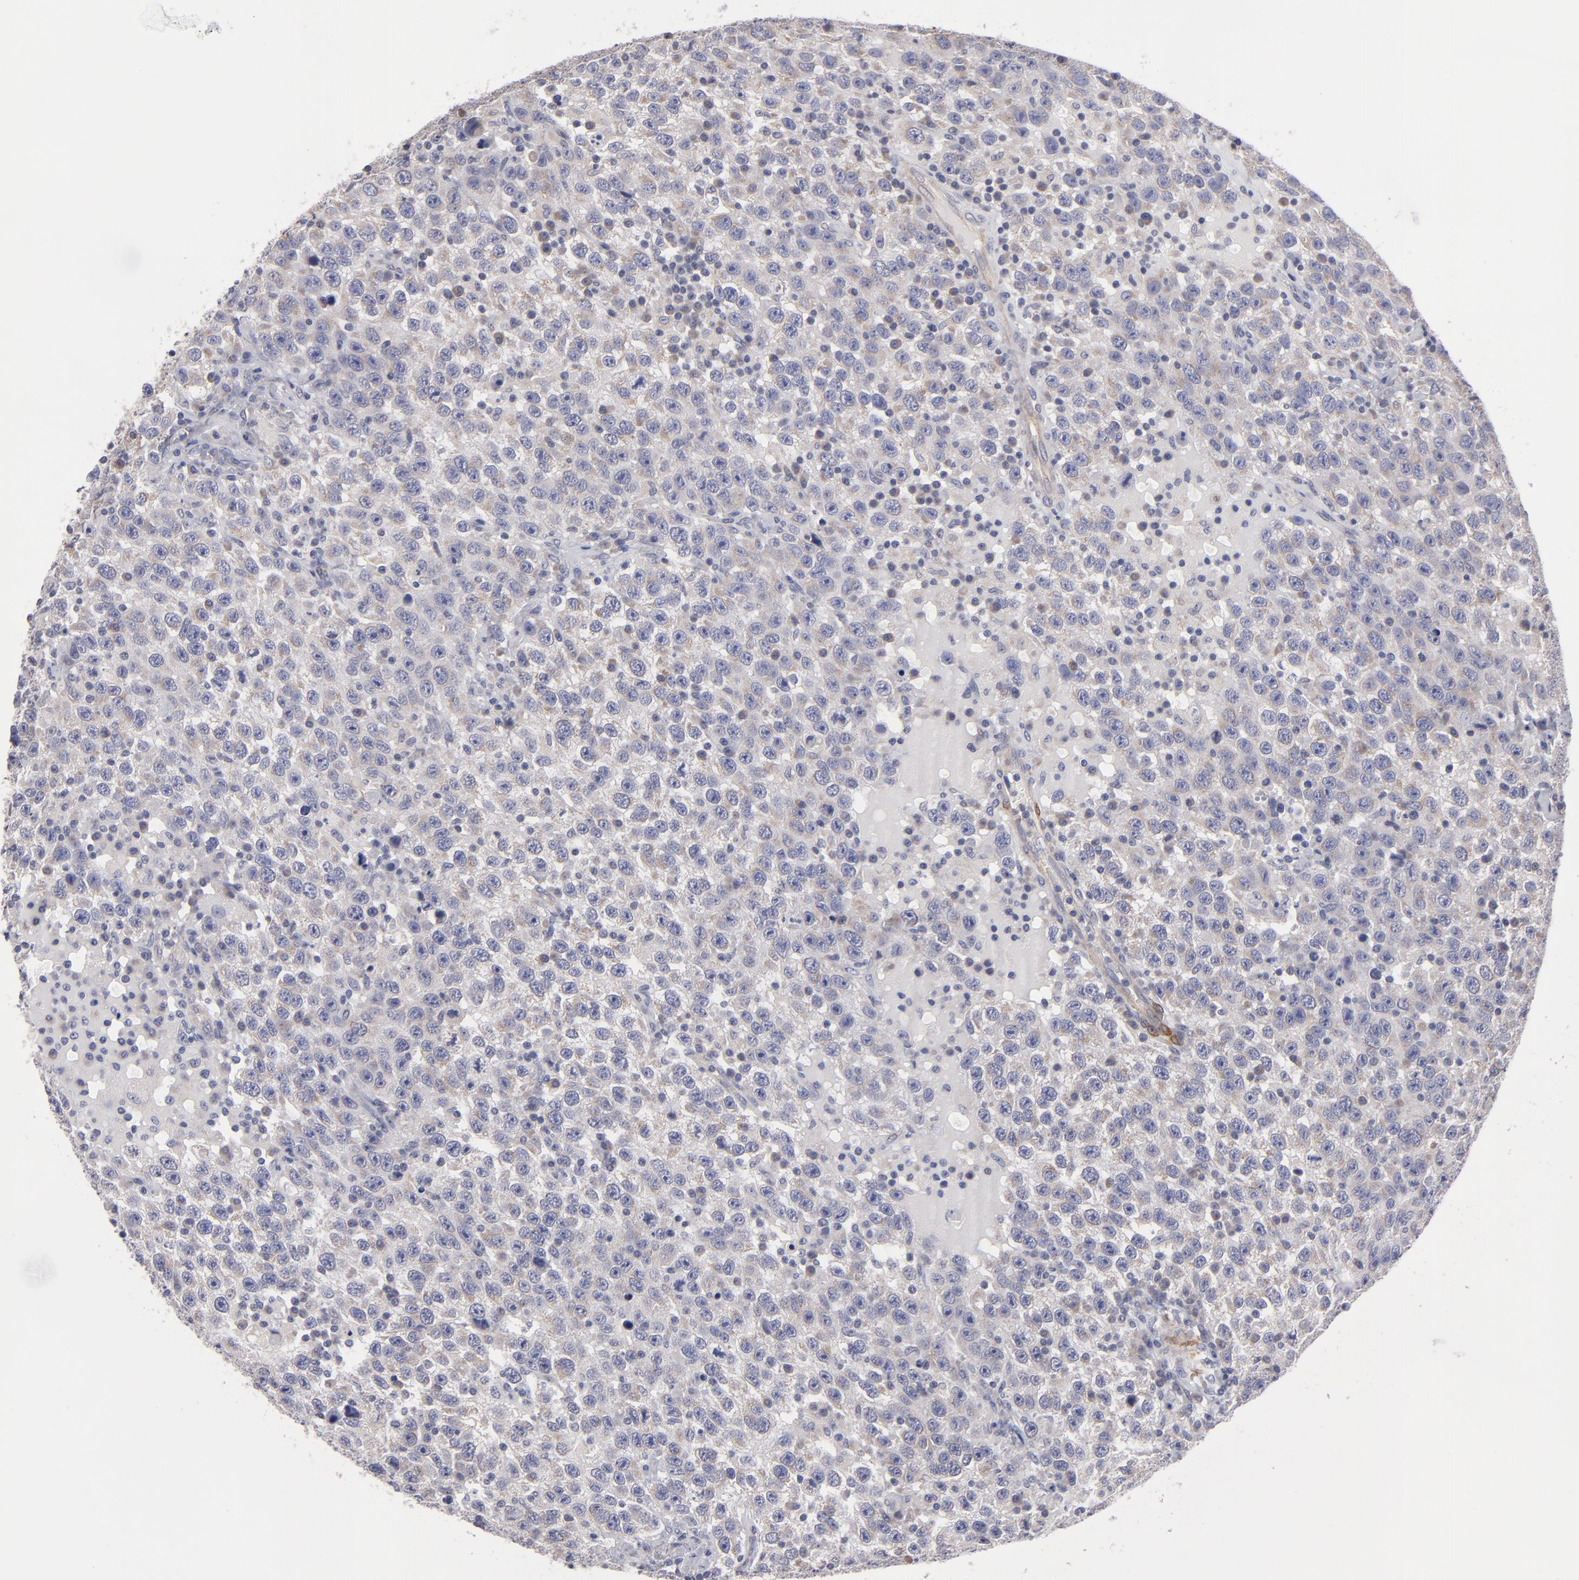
{"staining": {"intensity": "weak", "quantity": "<25%", "location": "cytoplasmic/membranous"}, "tissue": "testis cancer", "cell_type": "Tumor cells", "image_type": "cancer", "snomed": [{"axis": "morphology", "description": "Seminoma, NOS"}, {"axis": "topography", "description": "Testis"}], "caption": "High magnification brightfield microscopy of testis cancer (seminoma) stained with DAB (brown) and counterstained with hematoxylin (blue): tumor cells show no significant staining.", "gene": "SLMAP", "patient": {"sex": "male", "age": 41}}